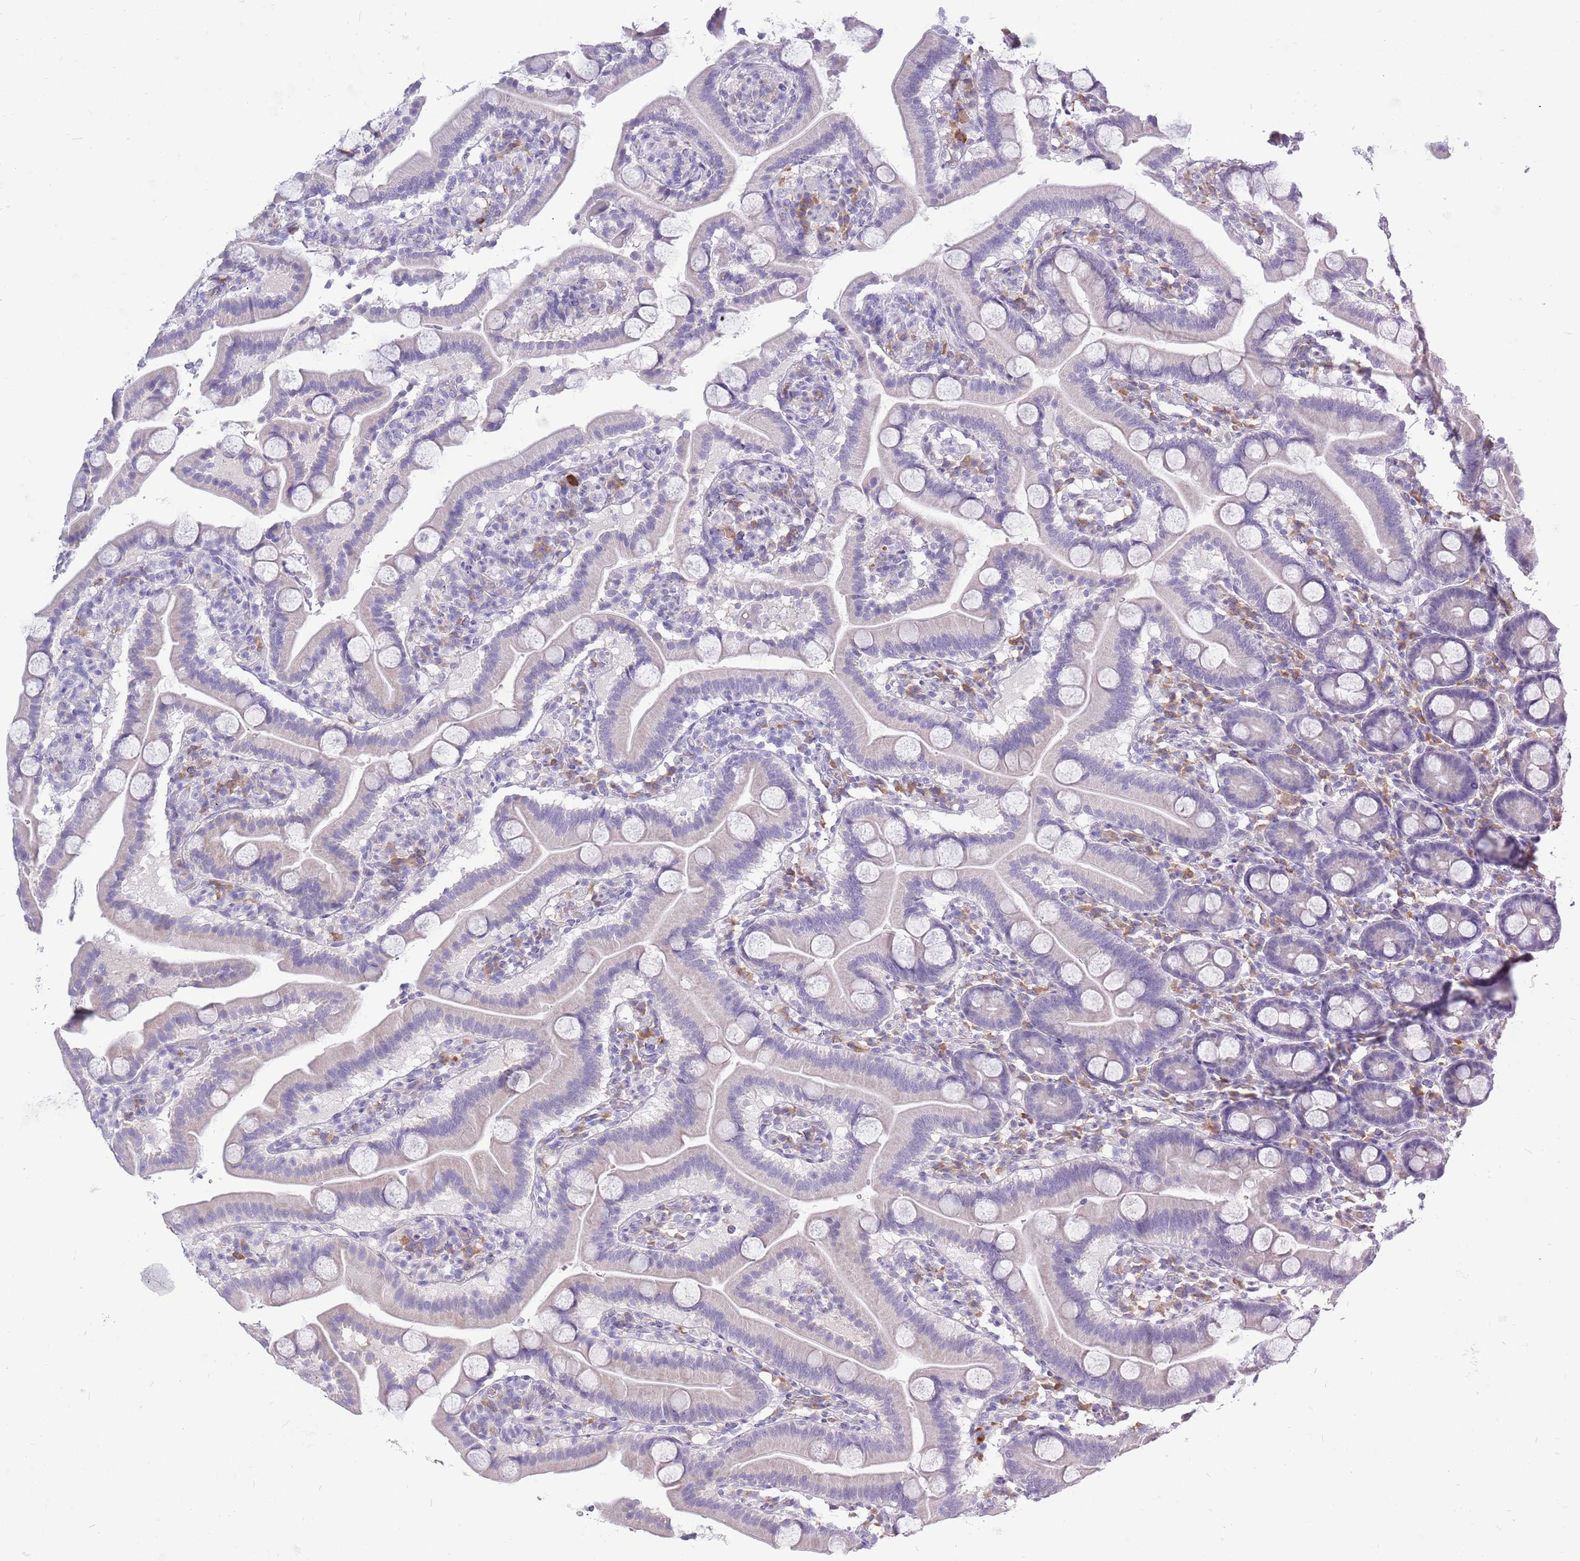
{"staining": {"intensity": "negative", "quantity": "none", "location": "none"}, "tissue": "duodenum", "cell_type": "Glandular cells", "image_type": "normal", "snomed": [{"axis": "morphology", "description": "Normal tissue, NOS"}, {"axis": "topography", "description": "Duodenum"}], "caption": "This is an immunohistochemistry (IHC) micrograph of unremarkable human duodenum. There is no positivity in glandular cells.", "gene": "ZNF425", "patient": {"sex": "male", "age": 55}}